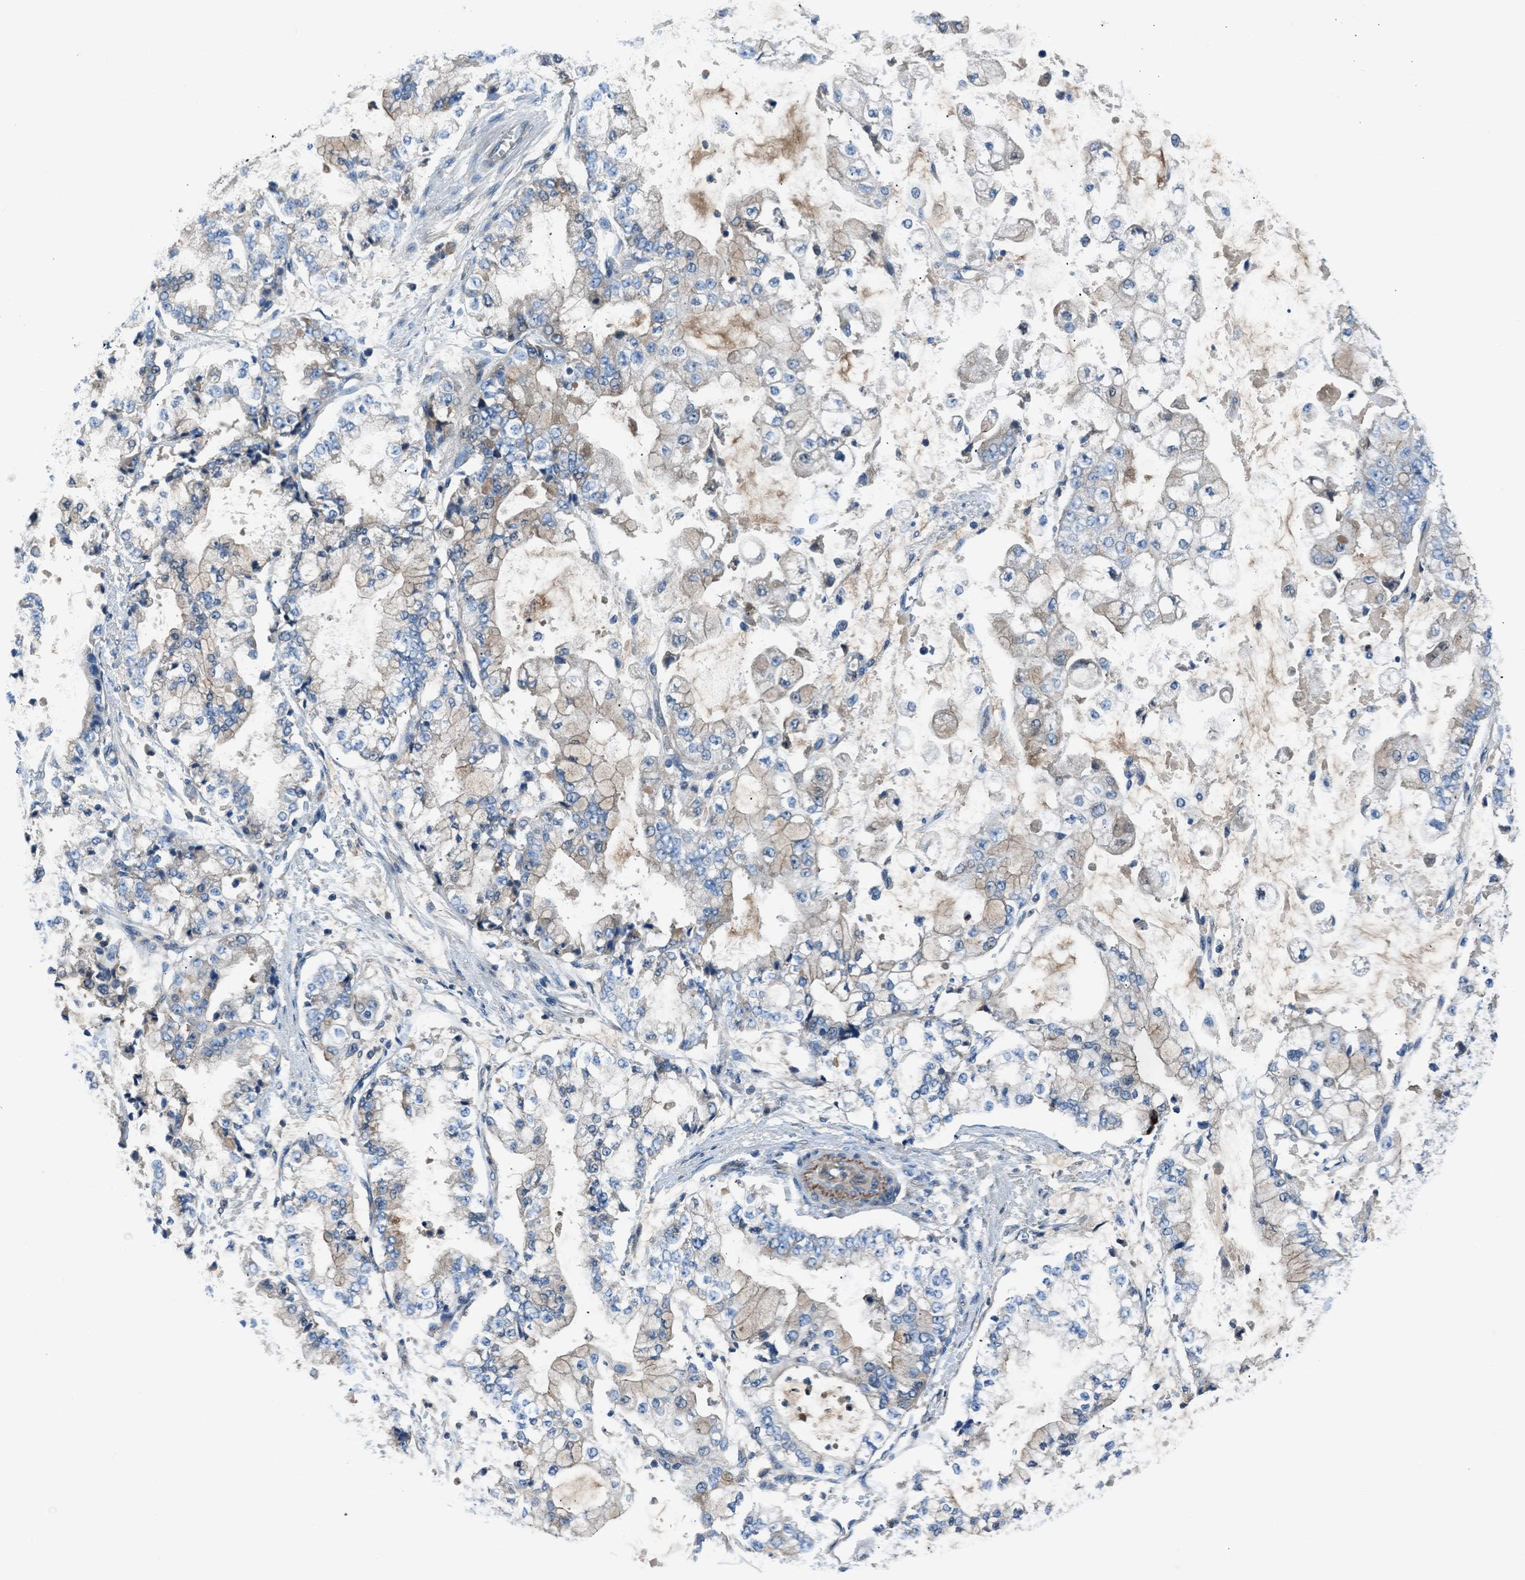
{"staining": {"intensity": "weak", "quantity": "<25%", "location": "cytoplasmic/membranous"}, "tissue": "stomach cancer", "cell_type": "Tumor cells", "image_type": "cancer", "snomed": [{"axis": "morphology", "description": "Adenocarcinoma, NOS"}, {"axis": "topography", "description": "Stomach"}], "caption": "A micrograph of human stomach cancer is negative for staining in tumor cells. (DAB immunohistochemistry (IHC), high magnification).", "gene": "SLC38A6", "patient": {"sex": "male", "age": 76}}